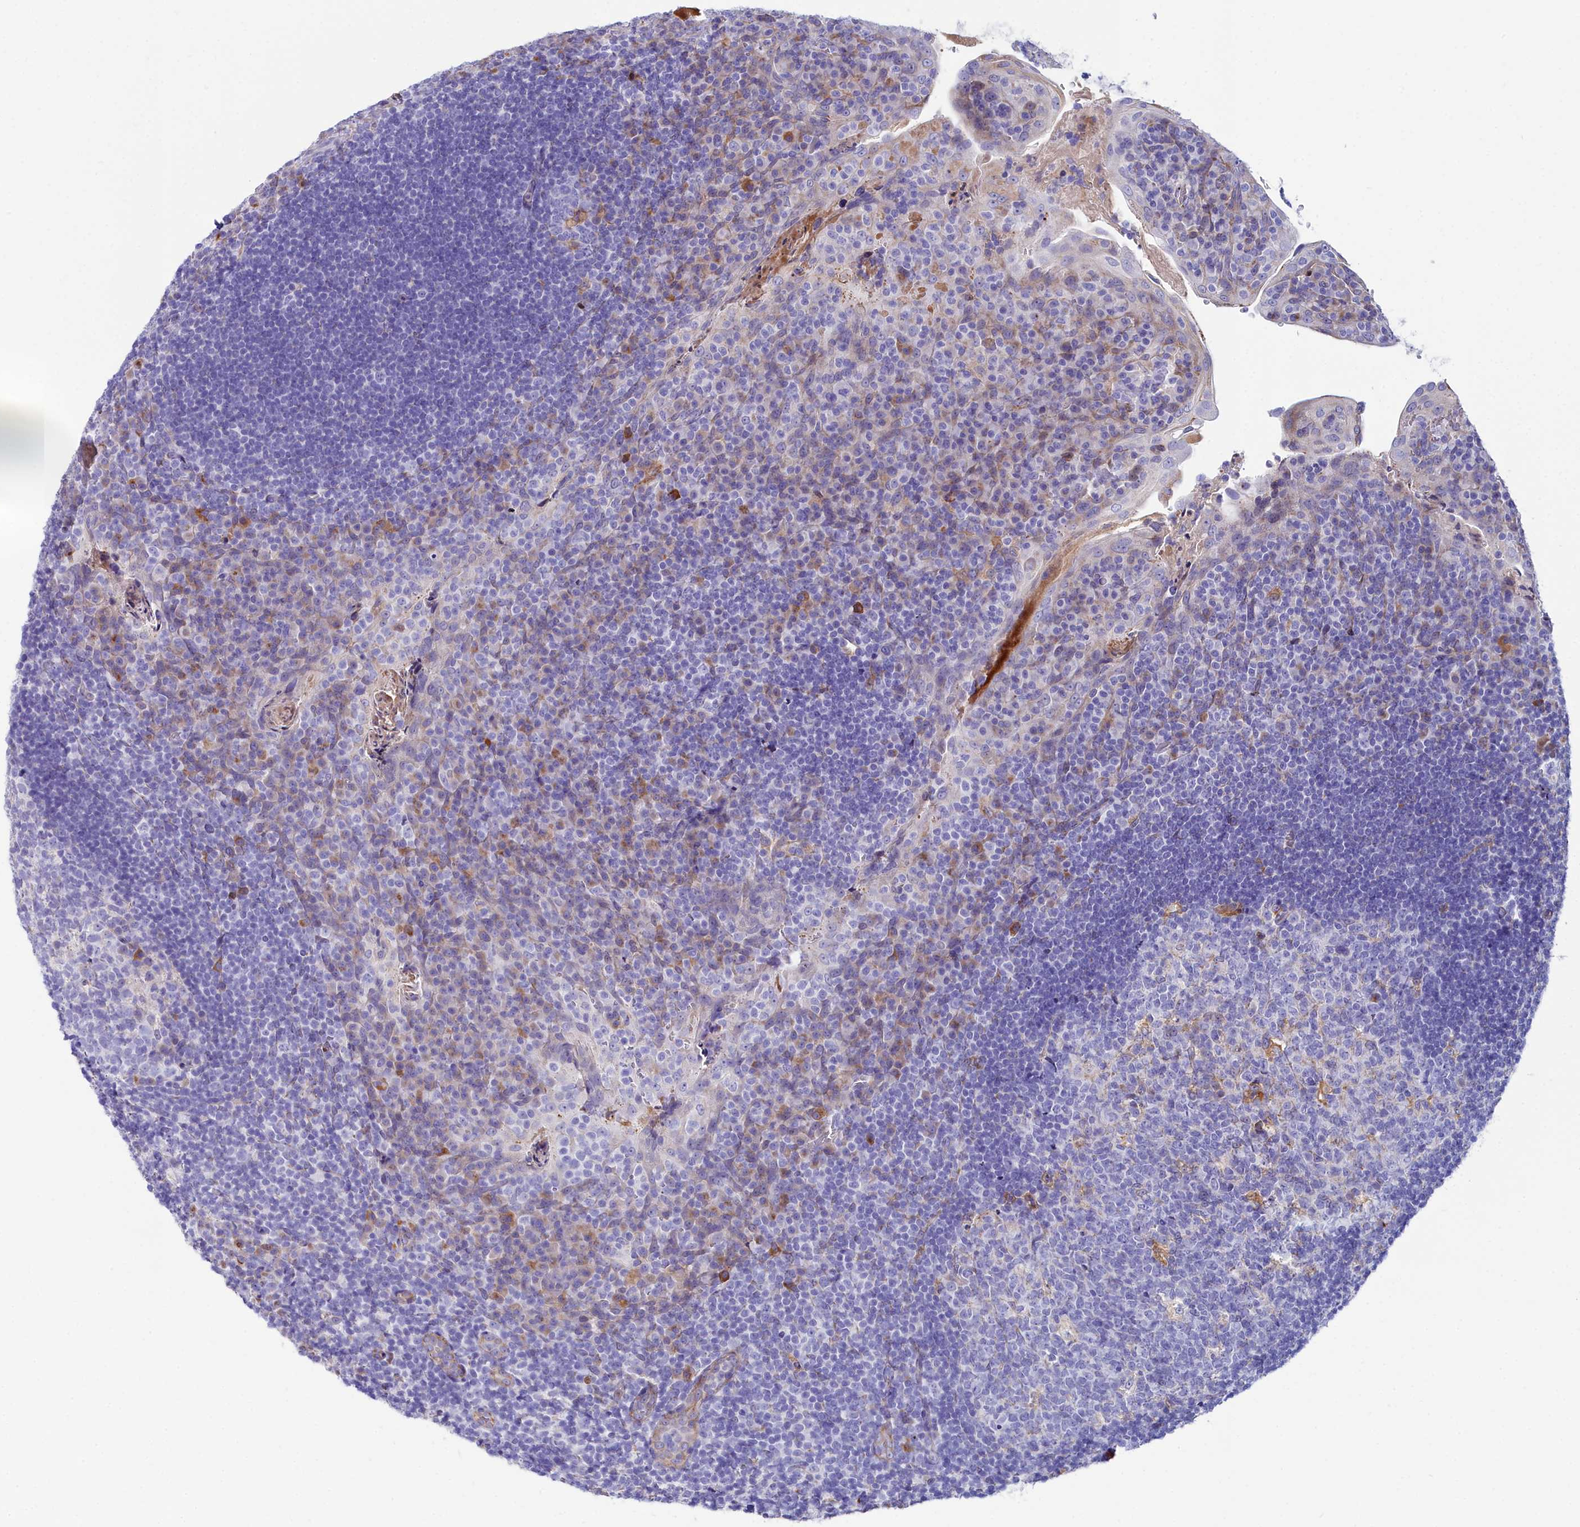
{"staining": {"intensity": "negative", "quantity": "none", "location": "none"}, "tissue": "tonsil", "cell_type": "Germinal center cells", "image_type": "normal", "snomed": [{"axis": "morphology", "description": "Normal tissue, NOS"}, {"axis": "topography", "description": "Tonsil"}], "caption": "Germinal center cells are negative for protein expression in unremarkable human tonsil. (DAB immunohistochemistry (IHC), high magnification).", "gene": "SLC49A3", "patient": {"sex": "male", "age": 17}}